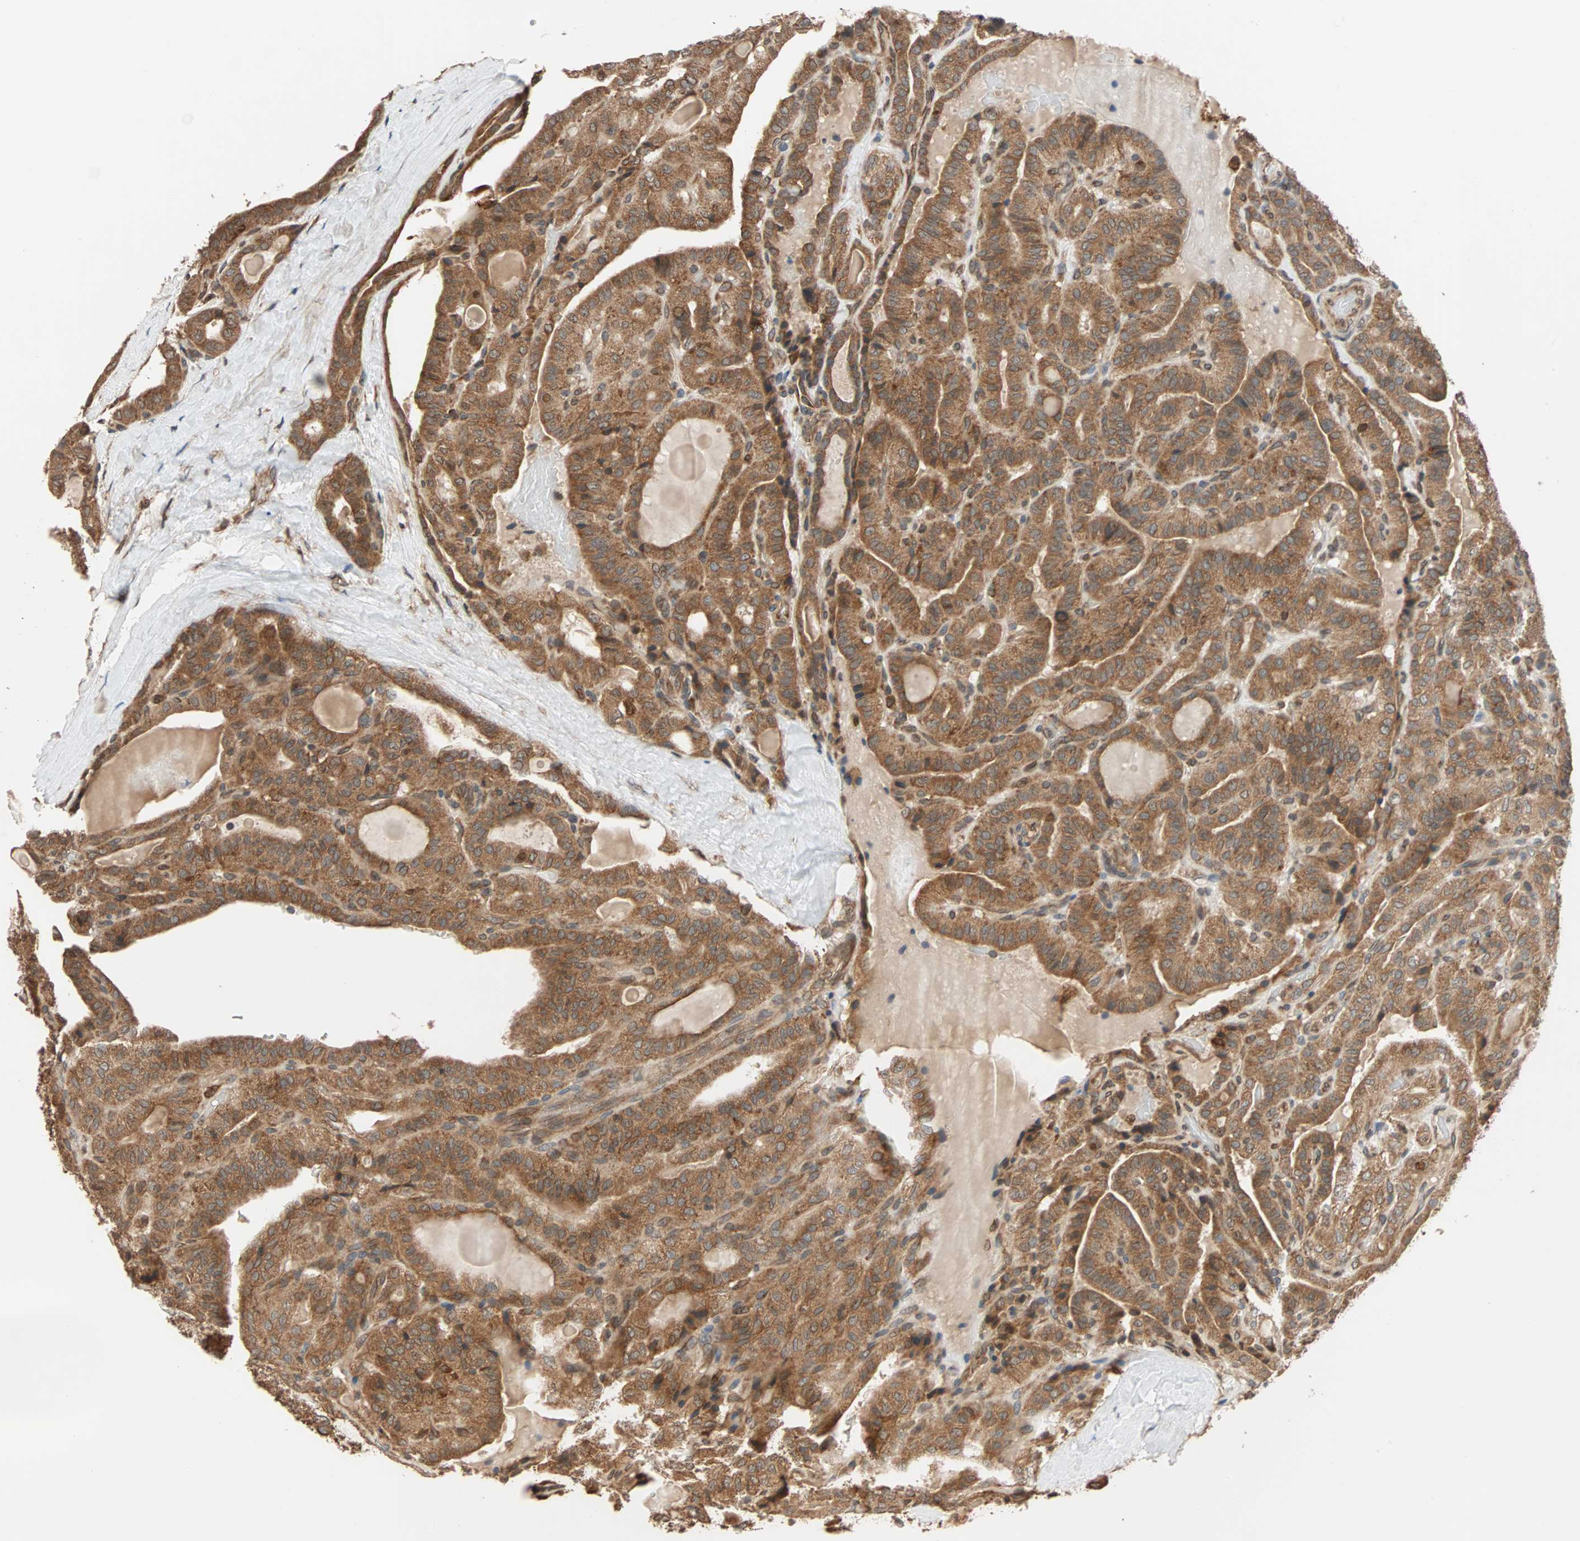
{"staining": {"intensity": "moderate", "quantity": ">75%", "location": "cytoplasmic/membranous"}, "tissue": "thyroid cancer", "cell_type": "Tumor cells", "image_type": "cancer", "snomed": [{"axis": "morphology", "description": "Papillary adenocarcinoma, NOS"}, {"axis": "topography", "description": "Thyroid gland"}], "caption": "The image shows immunohistochemical staining of thyroid cancer (papillary adenocarcinoma). There is moderate cytoplasmic/membranous staining is appreciated in about >75% of tumor cells.", "gene": "AUP1", "patient": {"sex": "male", "age": 77}}